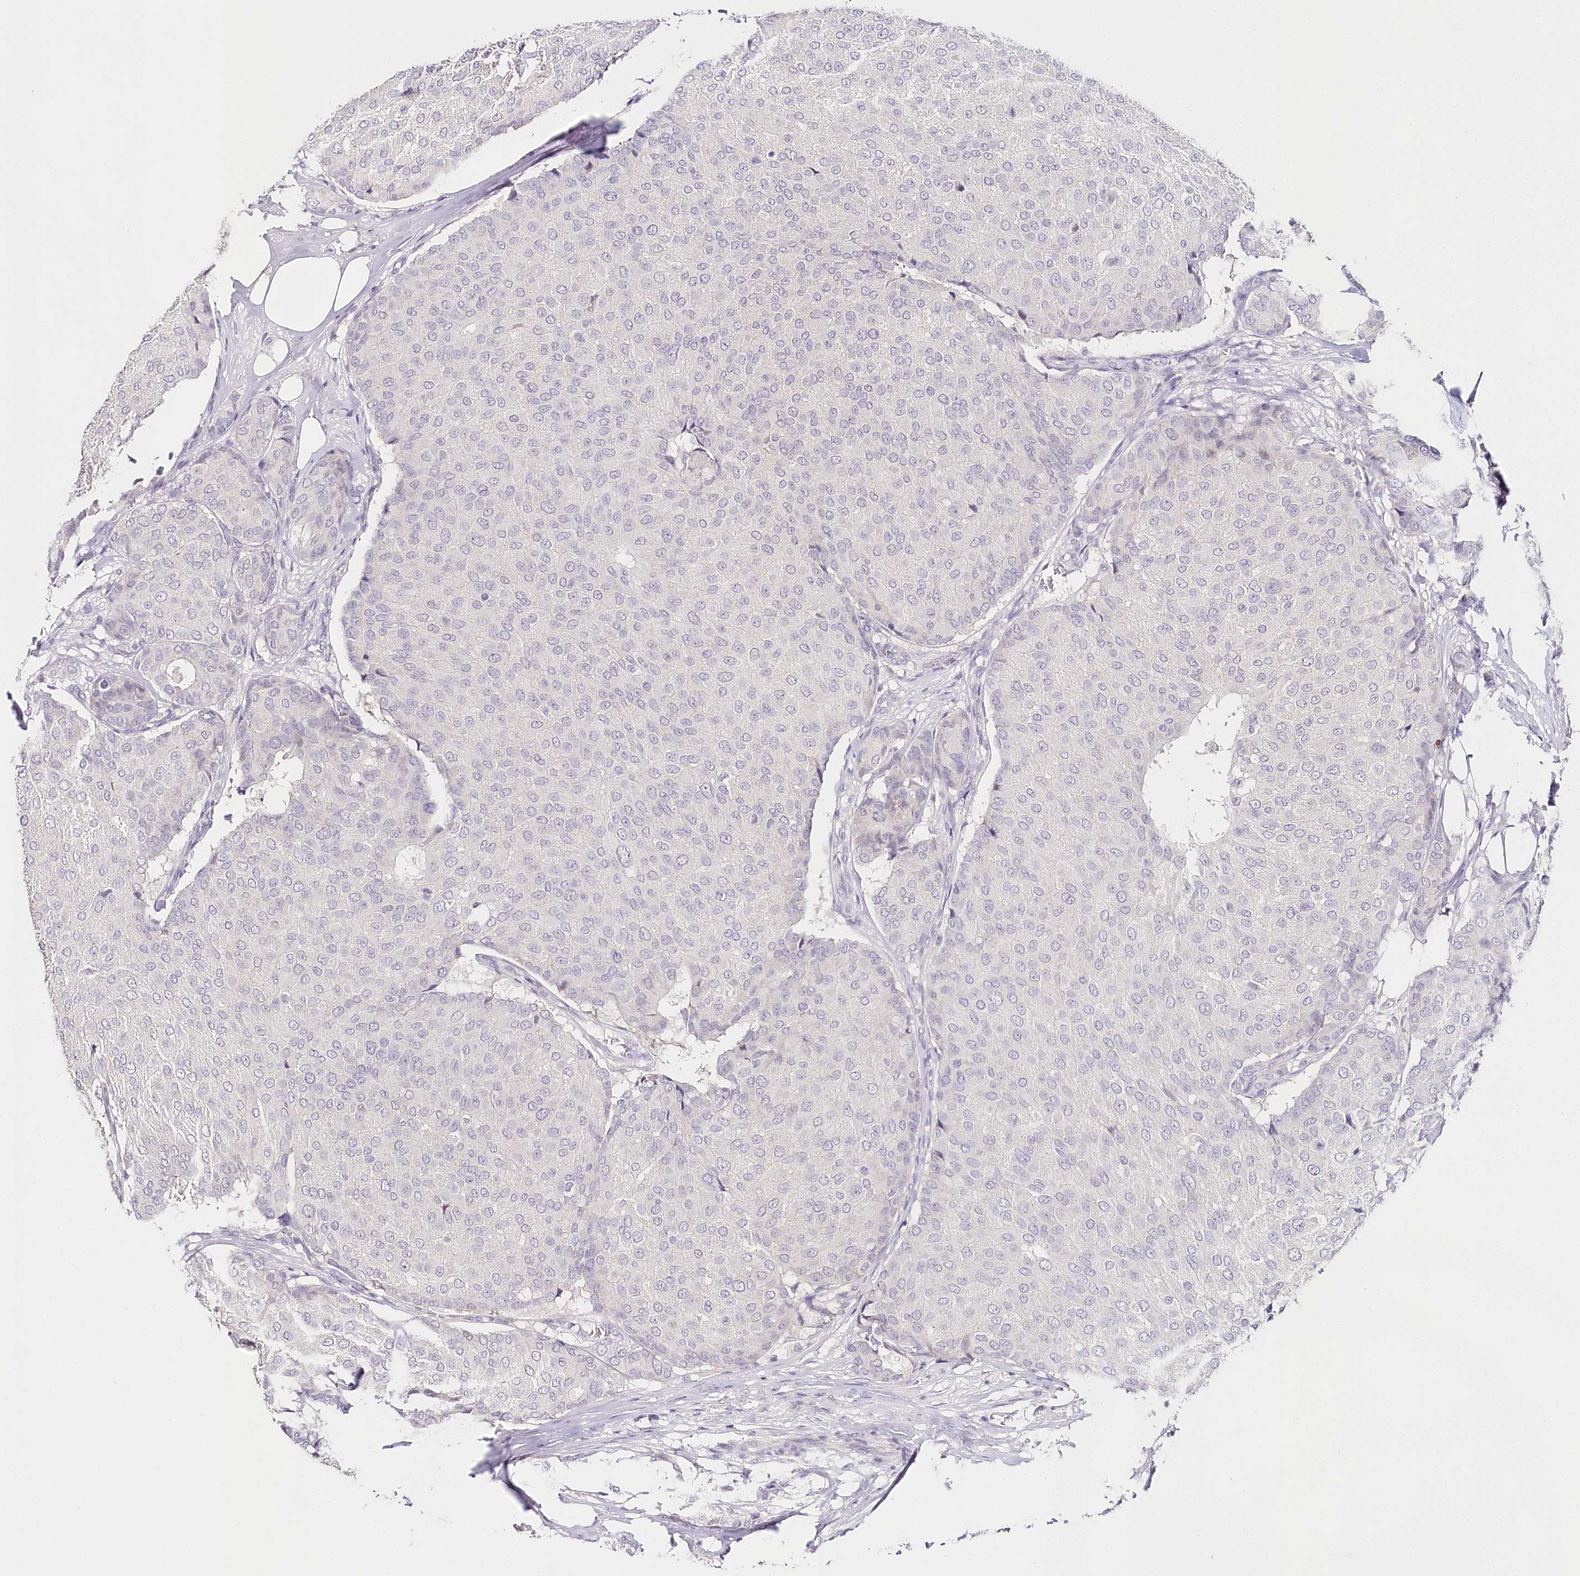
{"staining": {"intensity": "negative", "quantity": "none", "location": "none"}, "tissue": "breast cancer", "cell_type": "Tumor cells", "image_type": "cancer", "snomed": [{"axis": "morphology", "description": "Duct carcinoma"}, {"axis": "topography", "description": "Breast"}], "caption": "Immunohistochemistry histopathology image of breast intraductal carcinoma stained for a protein (brown), which demonstrates no positivity in tumor cells. Brightfield microscopy of immunohistochemistry (IHC) stained with DAB (3,3'-diaminobenzidine) (brown) and hematoxylin (blue), captured at high magnification.", "gene": "TP53", "patient": {"sex": "female", "age": 75}}